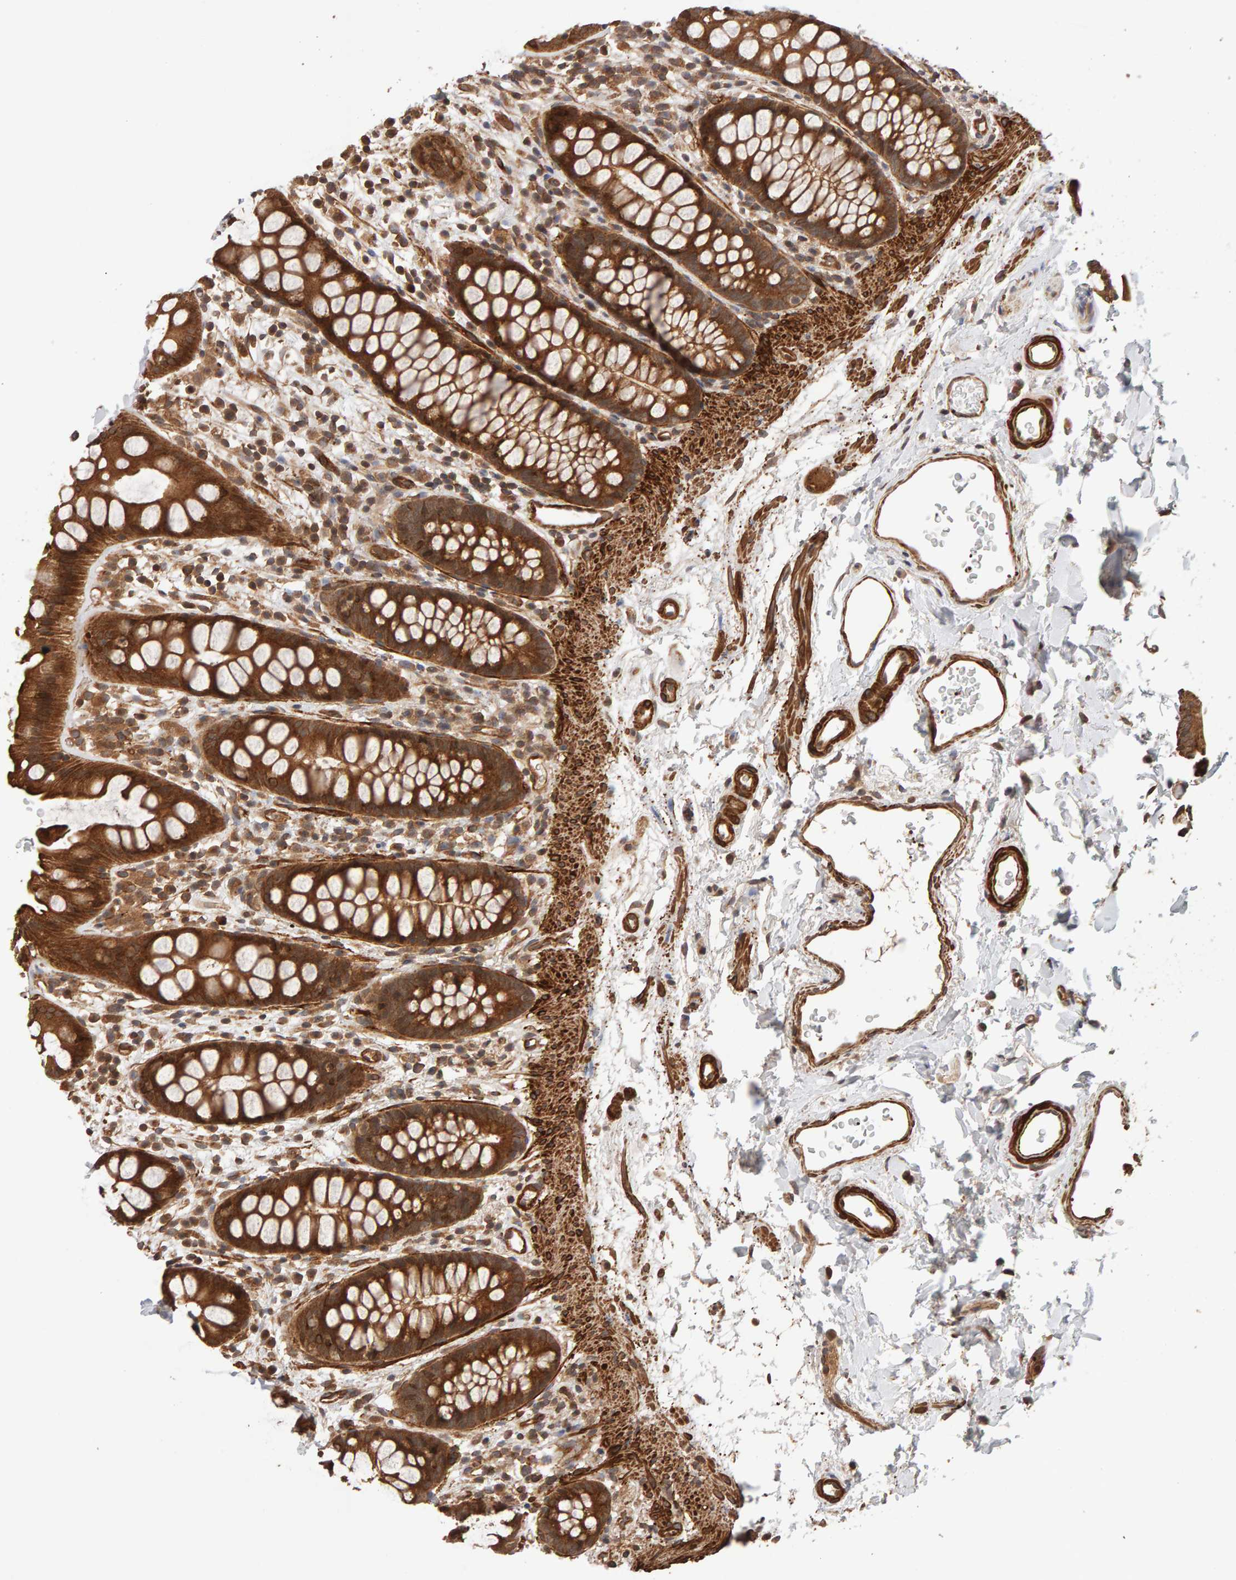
{"staining": {"intensity": "moderate", "quantity": ">75%", "location": "cytoplasmic/membranous"}, "tissue": "rectum", "cell_type": "Glandular cells", "image_type": "normal", "snomed": [{"axis": "morphology", "description": "Normal tissue, NOS"}, {"axis": "topography", "description": "Rectum"}], "caption": "DAB immunohistochemical staining of normal rectum demonstrates moderate cytoplasmic/membranous protein positivity in about >75% of glandular cells. (DAB IHC, brown staining for protein, blue staining for nuclei).", "gene": "SYNRG", "patient": {"sex": "female", "age": 65}}